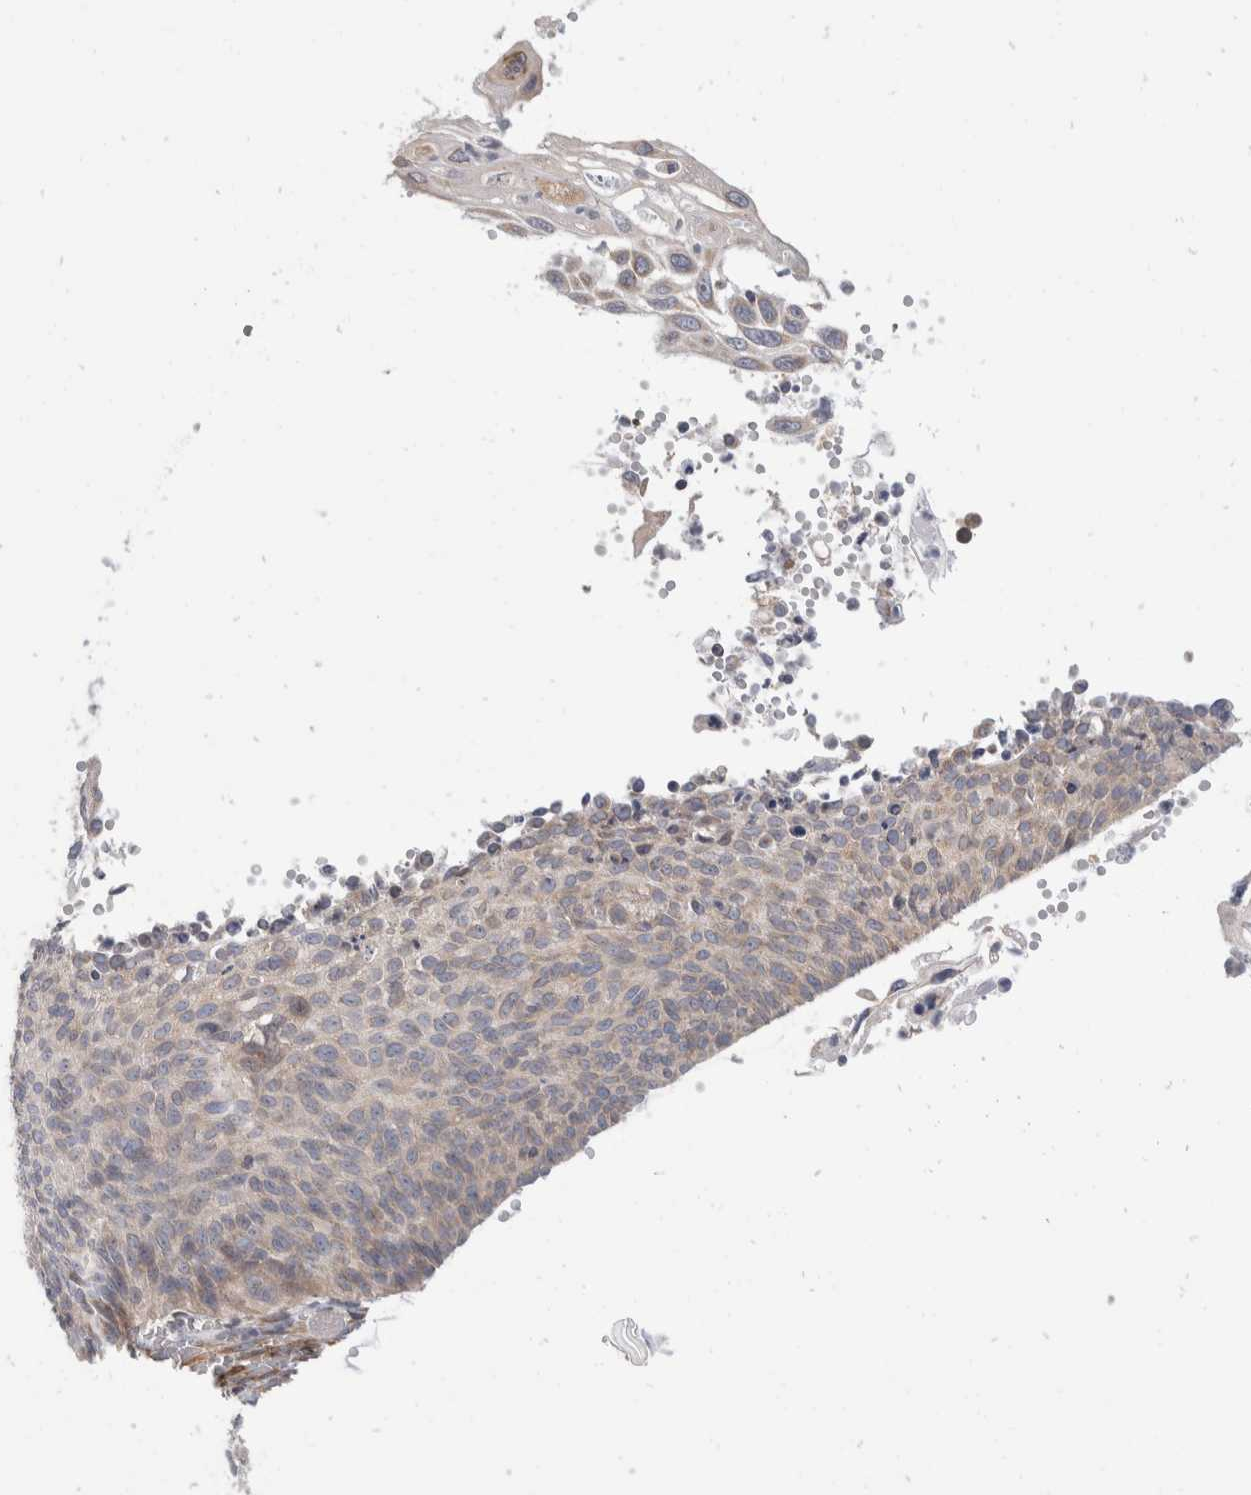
{"staining": {"intensity": "weak", "quantity": "<25%", "location": "cytoplasmic/membranous"}, "tissue": "cervical cancer", "cell_type": "Tumor cells", "image_type": "cancer", "snomed": [{"axis": "morphology", "description": "Squamous cell carcinoma, NOS"}, {"axis": "topography", "description": "Cervix"}], "caption": "Immunohistochemistry (IHC) micrograph of cervical cancer (squamous cell carcinoma) stained for a protein (brown), which shows no staining in tumor cells.", "gene": "TMEM245", "patient": {"sex": "female", "age": 70}}